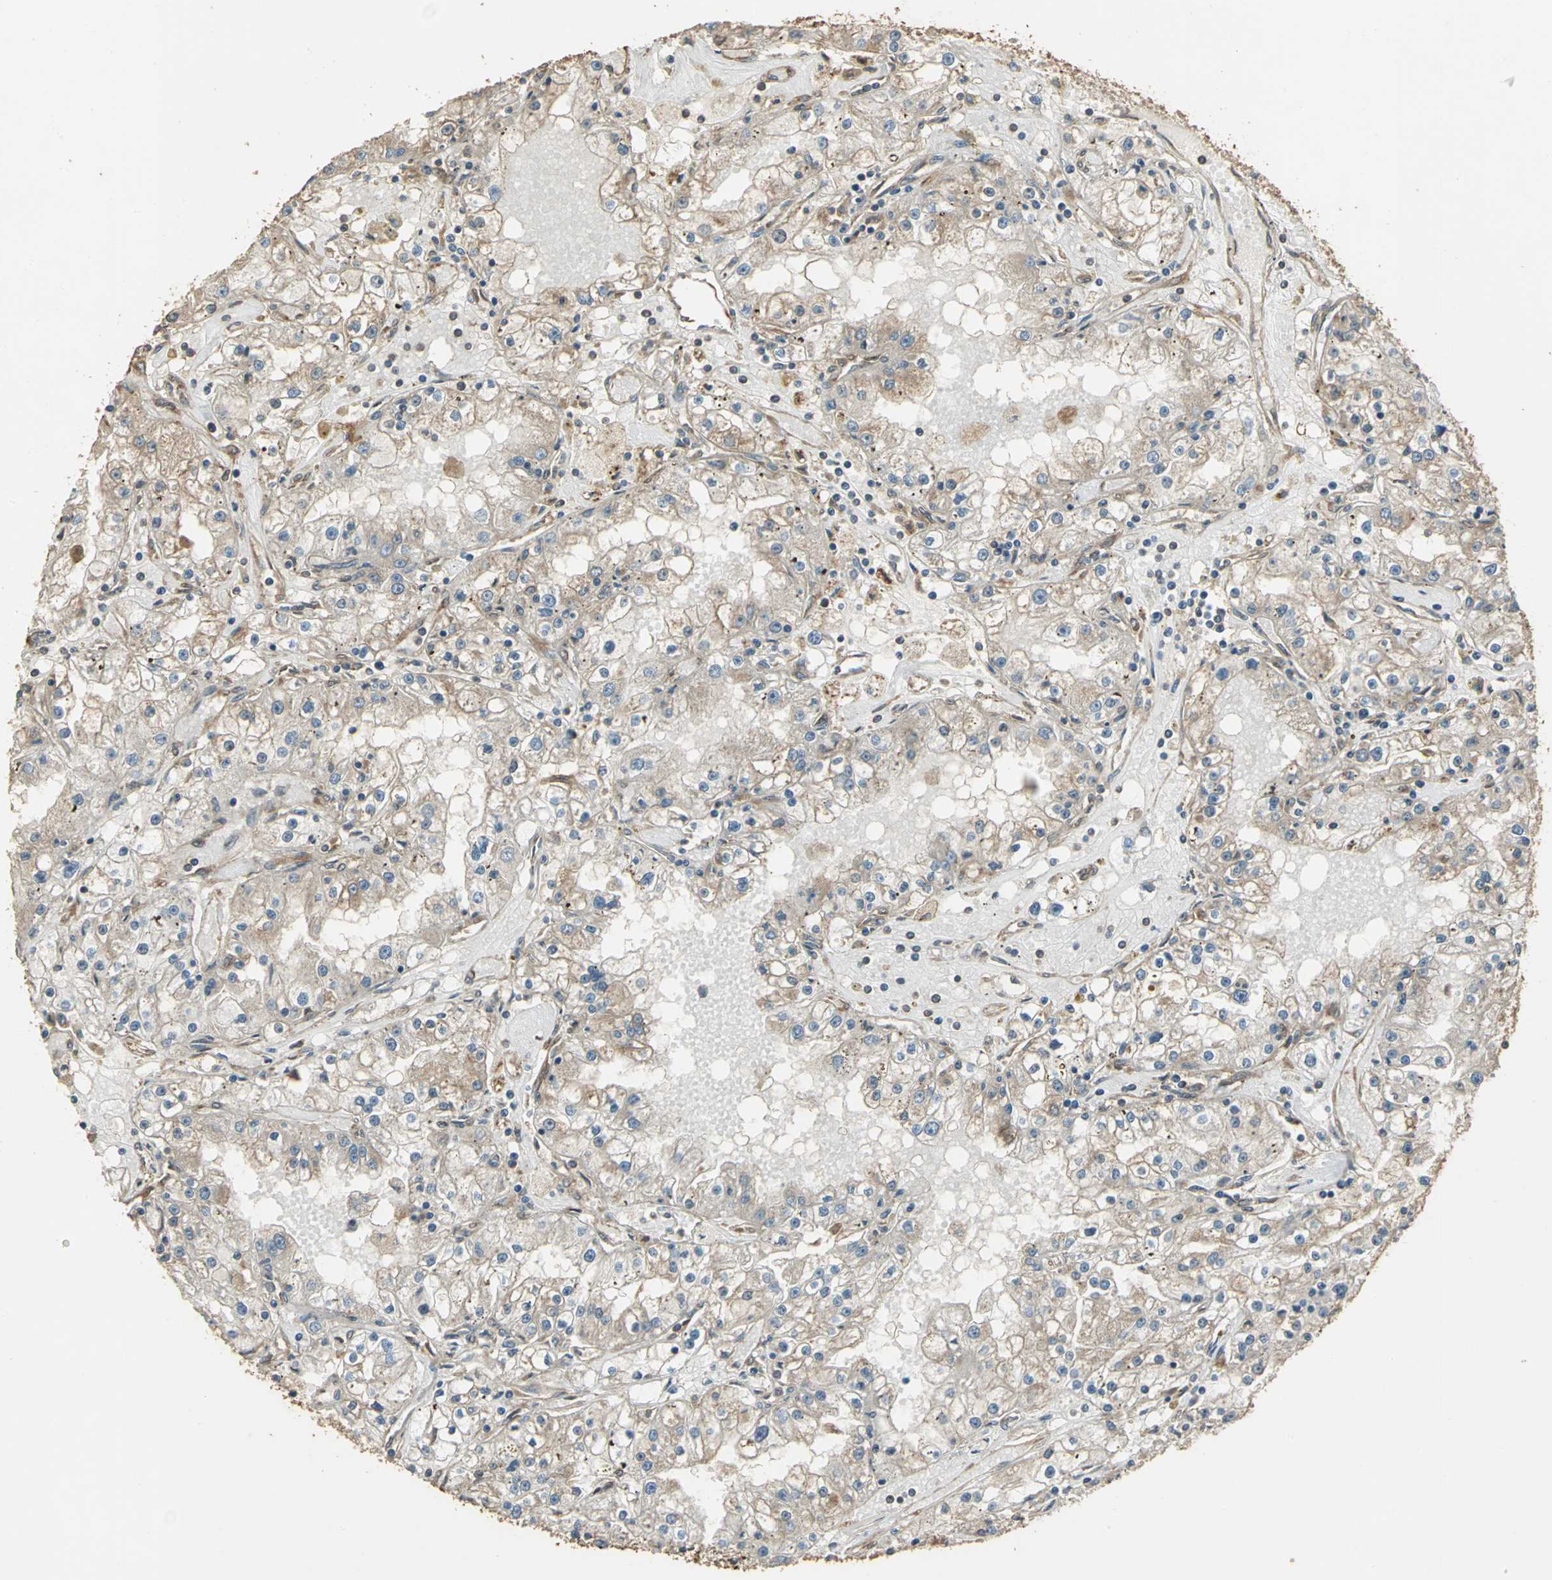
{"staining": {"intensity": "weak", "quantity": ">75%", "location": "cytoplasmic/membranous"}, "tissue": "renal cancer", "cell_type": "Tumor cells", "image_type": "cancer", "snomed": [{"axis": "morphology", "description": "Adenocarcinoma, NOS"}, {"axis": "topography", "description": "Kidney"}], "caption": "A brown stain labels weak cytoplasmic/membranous staining of a protein in adenocarcinoma (renal) tumor cells. The protein of interest is shown in brown color, while the nuclei are stained blue.", "gene": "KANK1", "patient": {"sex": "male", "age": 56}}